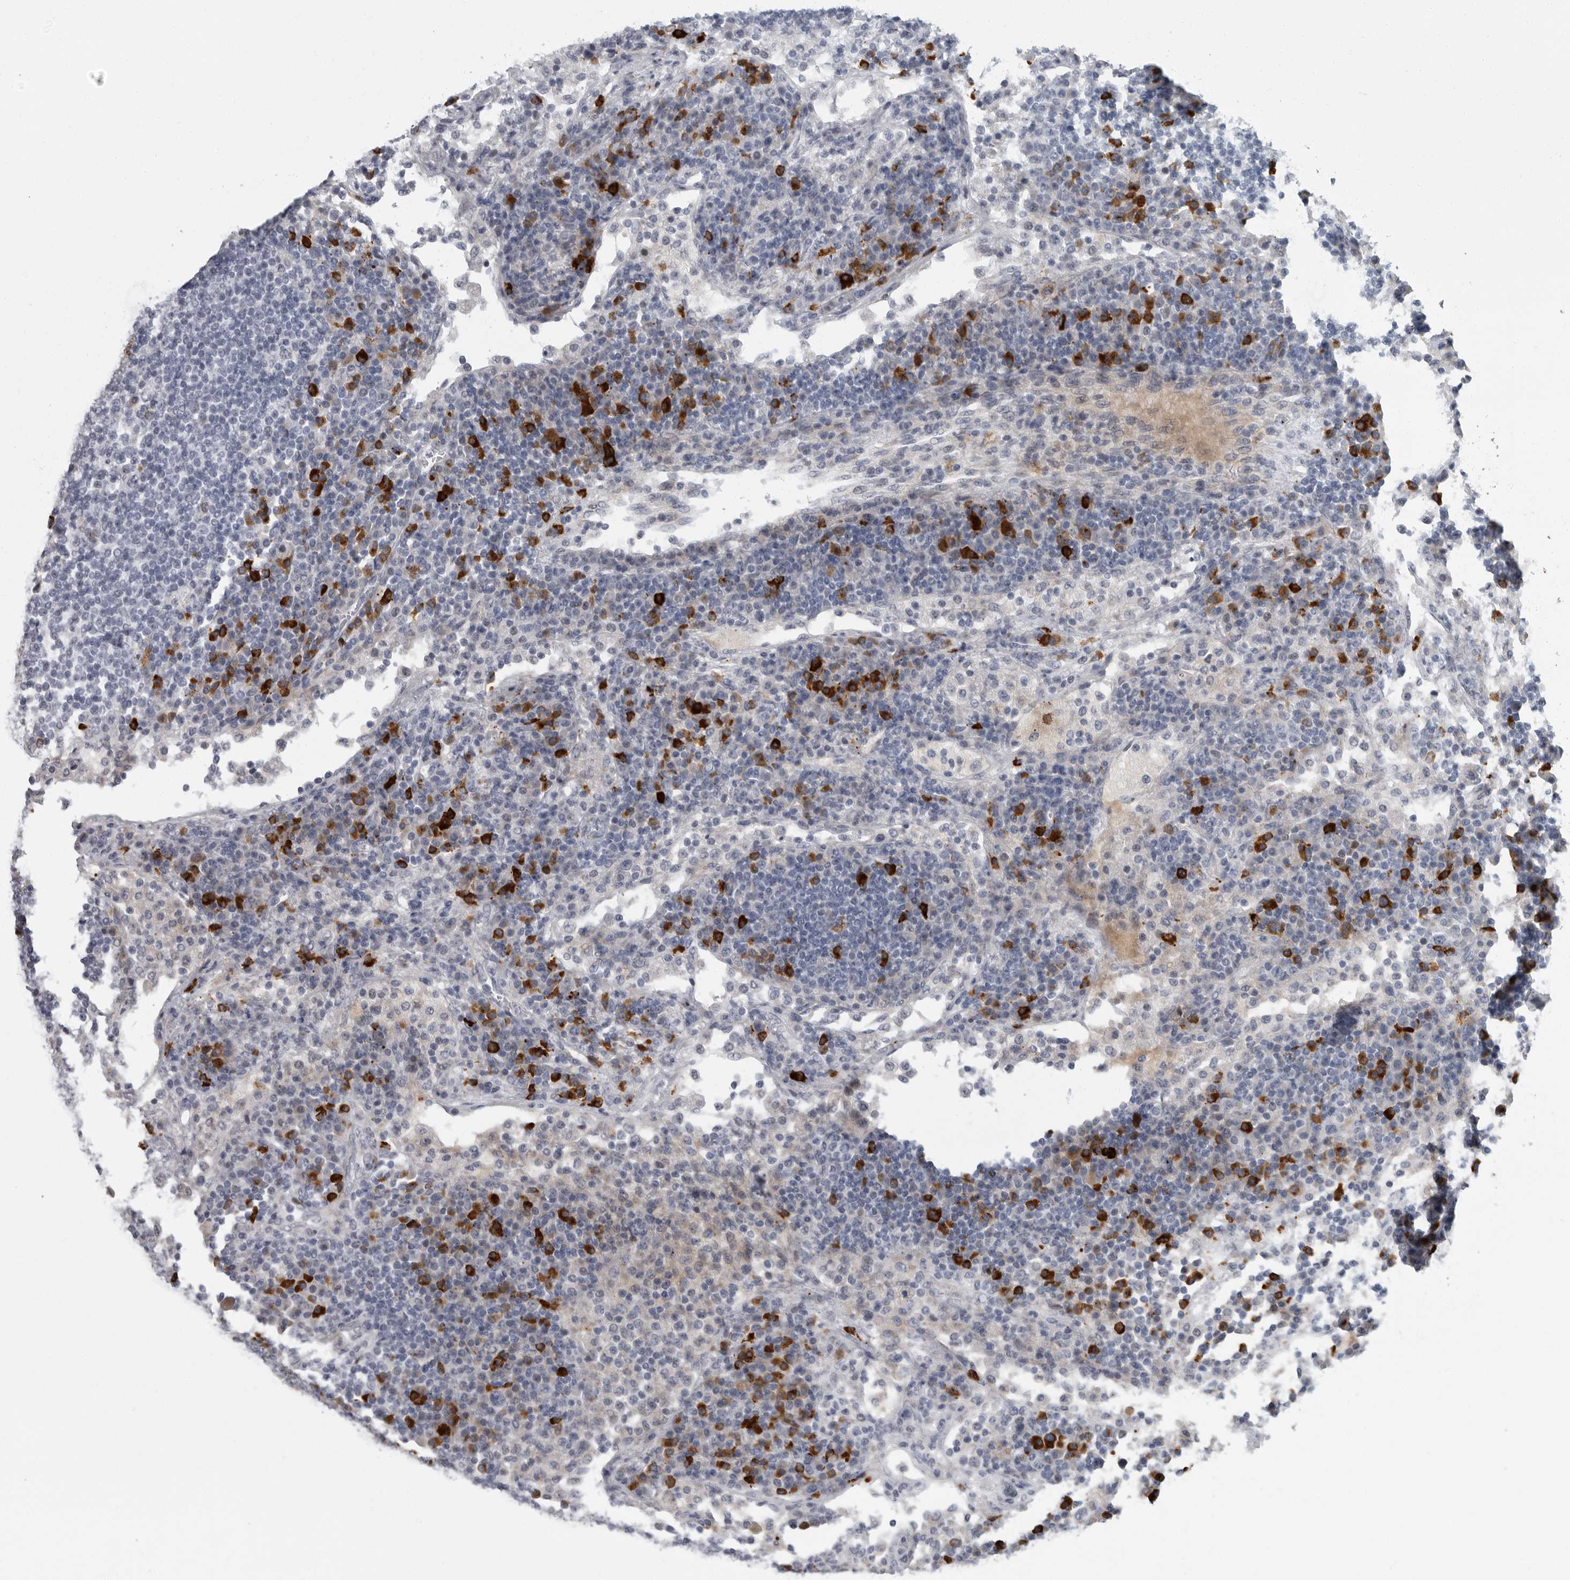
{"staining": {"intensity": "negative", "quantity": "none", "location": "none"}, "tissue": "lymph node", "cell_type": "Germinal center cells", "image_type": "normal", "snomed": [{"axis": "morphology", "description": "Normal tissue, NOS"}, {"axis": "topography", "description": "Lymph node"}], "caption": "Immunohistochemistry histopathology image of normal lymph node stained for a protein (brown), which exhibits no positivity in germinal center cells. (Brightfield microscopy of DAB immunohistochemistry (IHC) at high magnification).", "gene": "SLC25A39", "patient": {"sex": "female", "age": 53}}